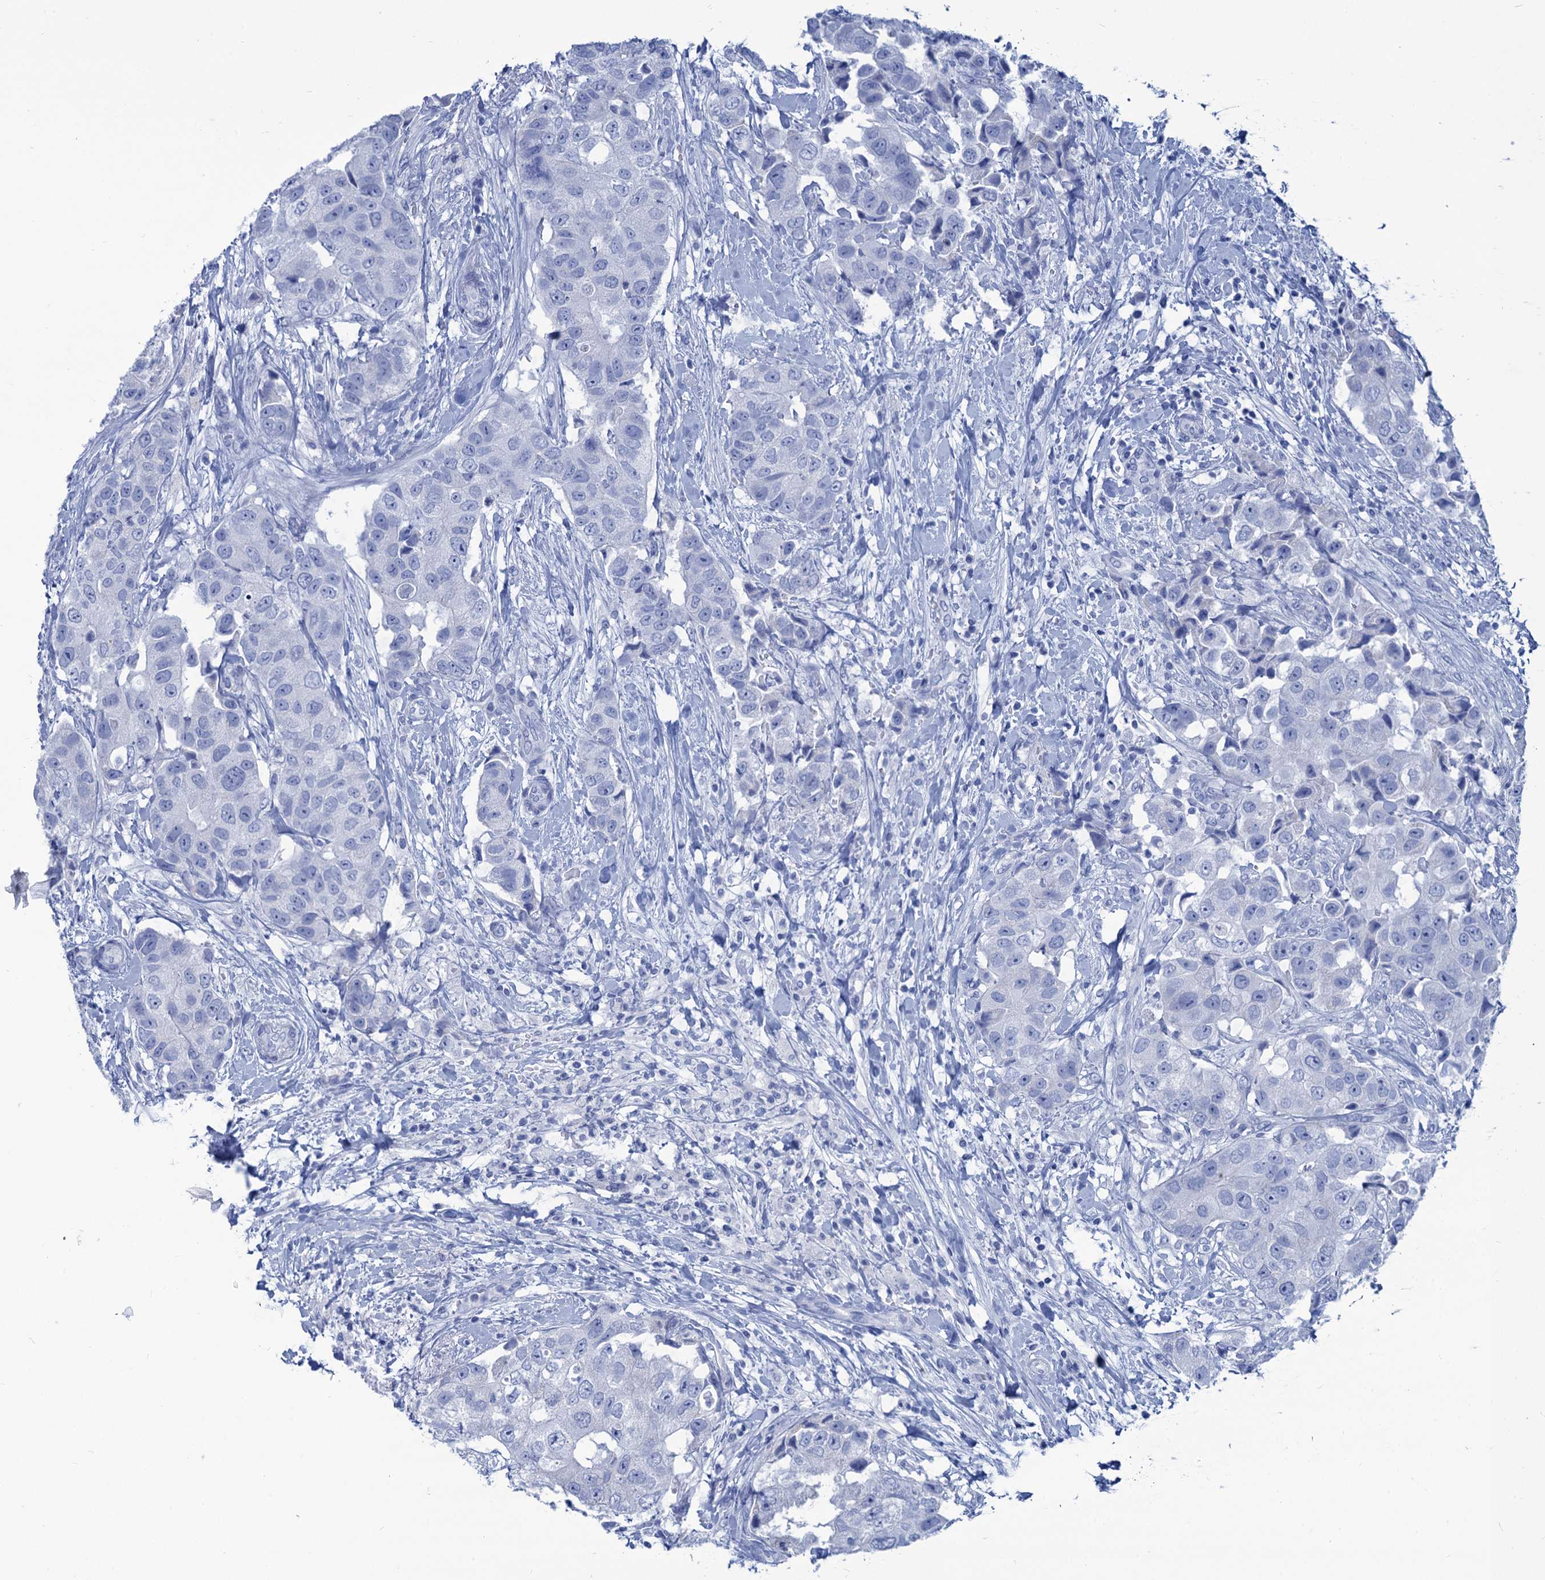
{"staining": {"intensity": "negative", "quantity": "none", "location": "none"}, "tissue": "breast cancer", "cell_type": "Tumor cells", "image_type": "cancer", "snomed": [{"axis": "morphology", "description": "Normal tissue, NOS"}, {"axis": "morphology", "description": "Duct carcinoma"}, {"axis": "topography", "description": "Breast"}], "caption": "Photomicrograph shows no significant protein staining in tumor cells of breast cancer.", "gene": "CABYR", "patient": {"sex": "female", "age": 62}}